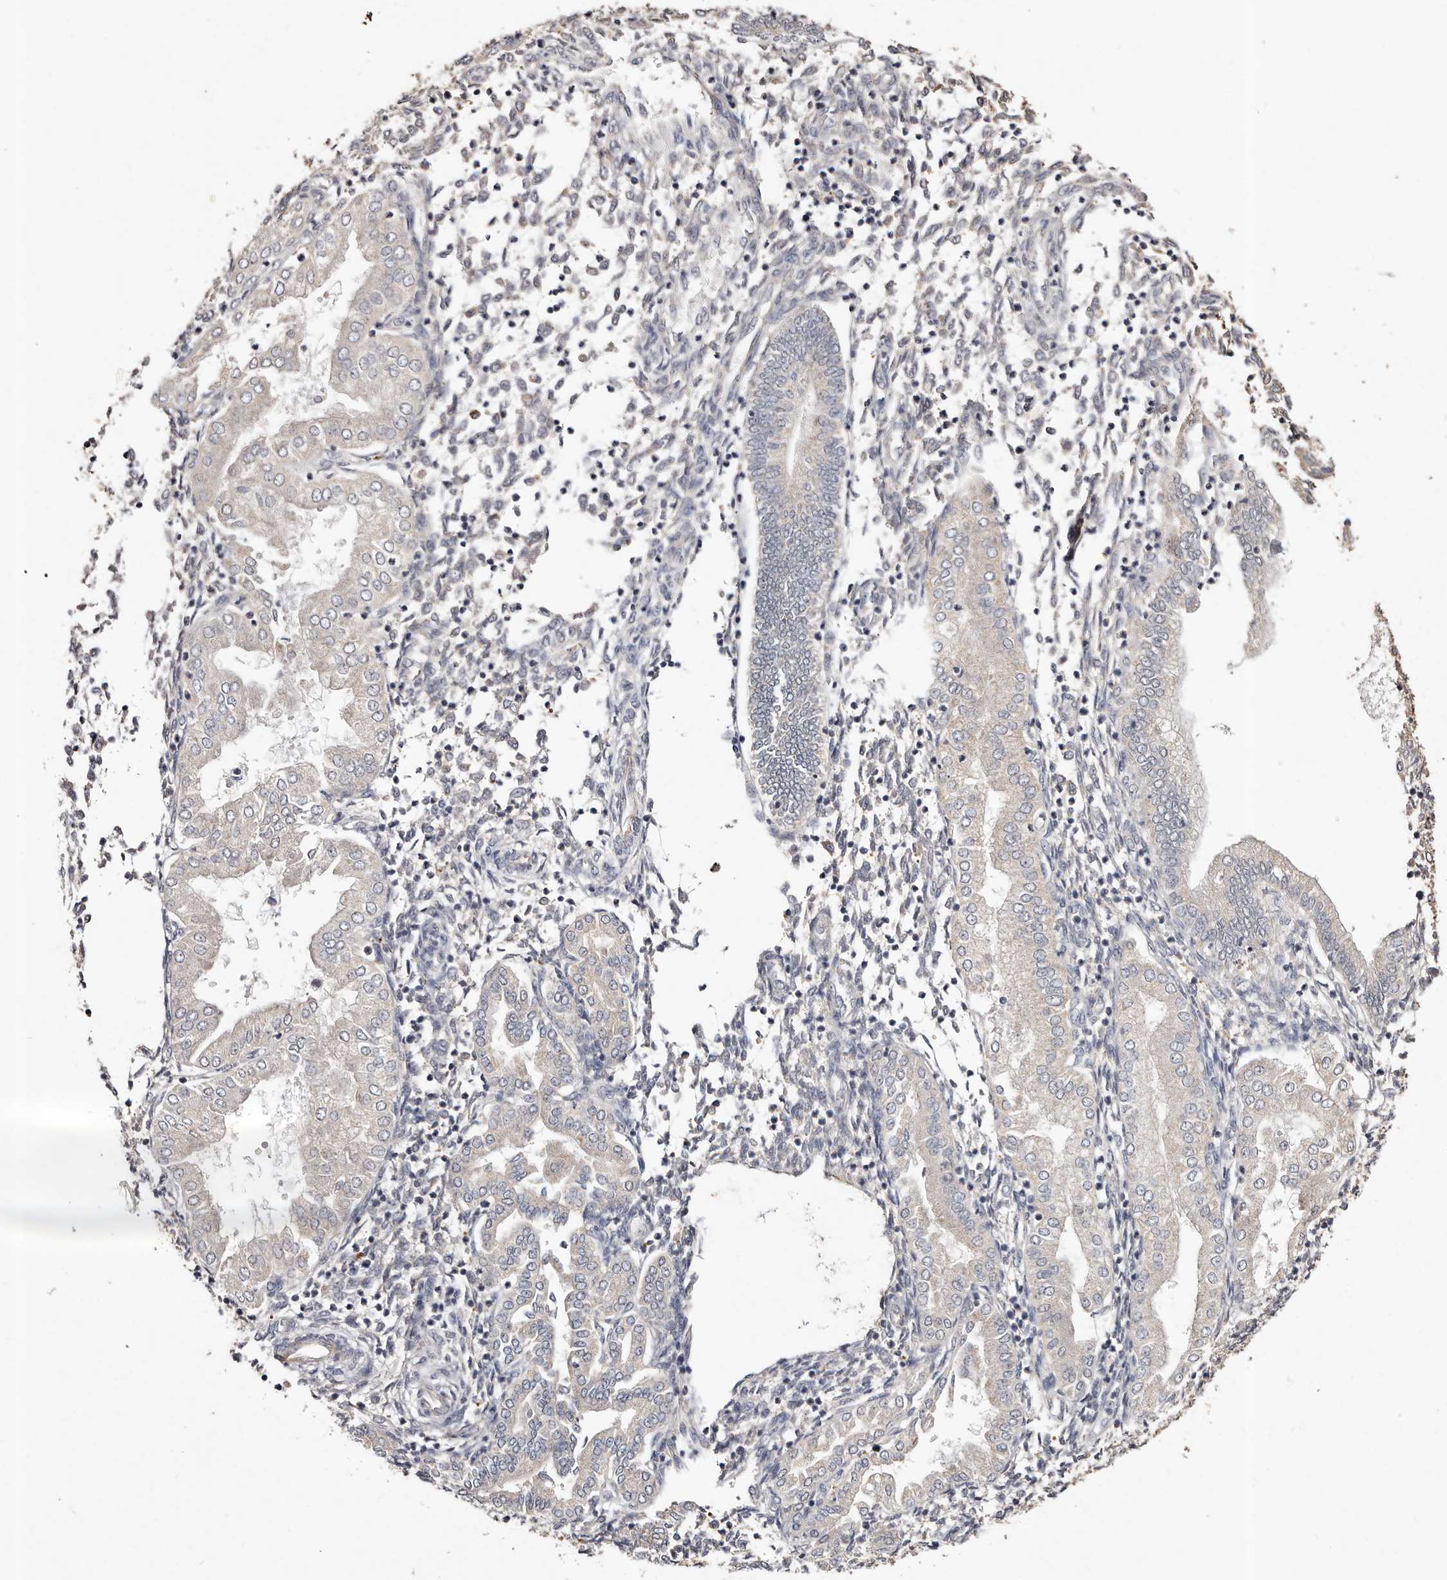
{"staining": {"intensity": "negative", "quantity": "none", "location": "none"}, "tissue": "endometrium", "cell_type": "Cells in endometrial stroma", "image_type": "normal", "snomed": [{"axis": "morphology", "description": "Normal tissue, NOS"}, {"axis": "topography", "description": "Endometrium"}], "caption": "Immunohistochemistry (IHC) histopathology image of normal endometrium: human endometrium stained with DAB reveals no significant protein expression in cells in endometrial stroma. (Immunohistochemistry (IHC), brightfield microscopy, high magnification).", "gene": "THBS3", "patient": {"sex": "female", "age": 53}}